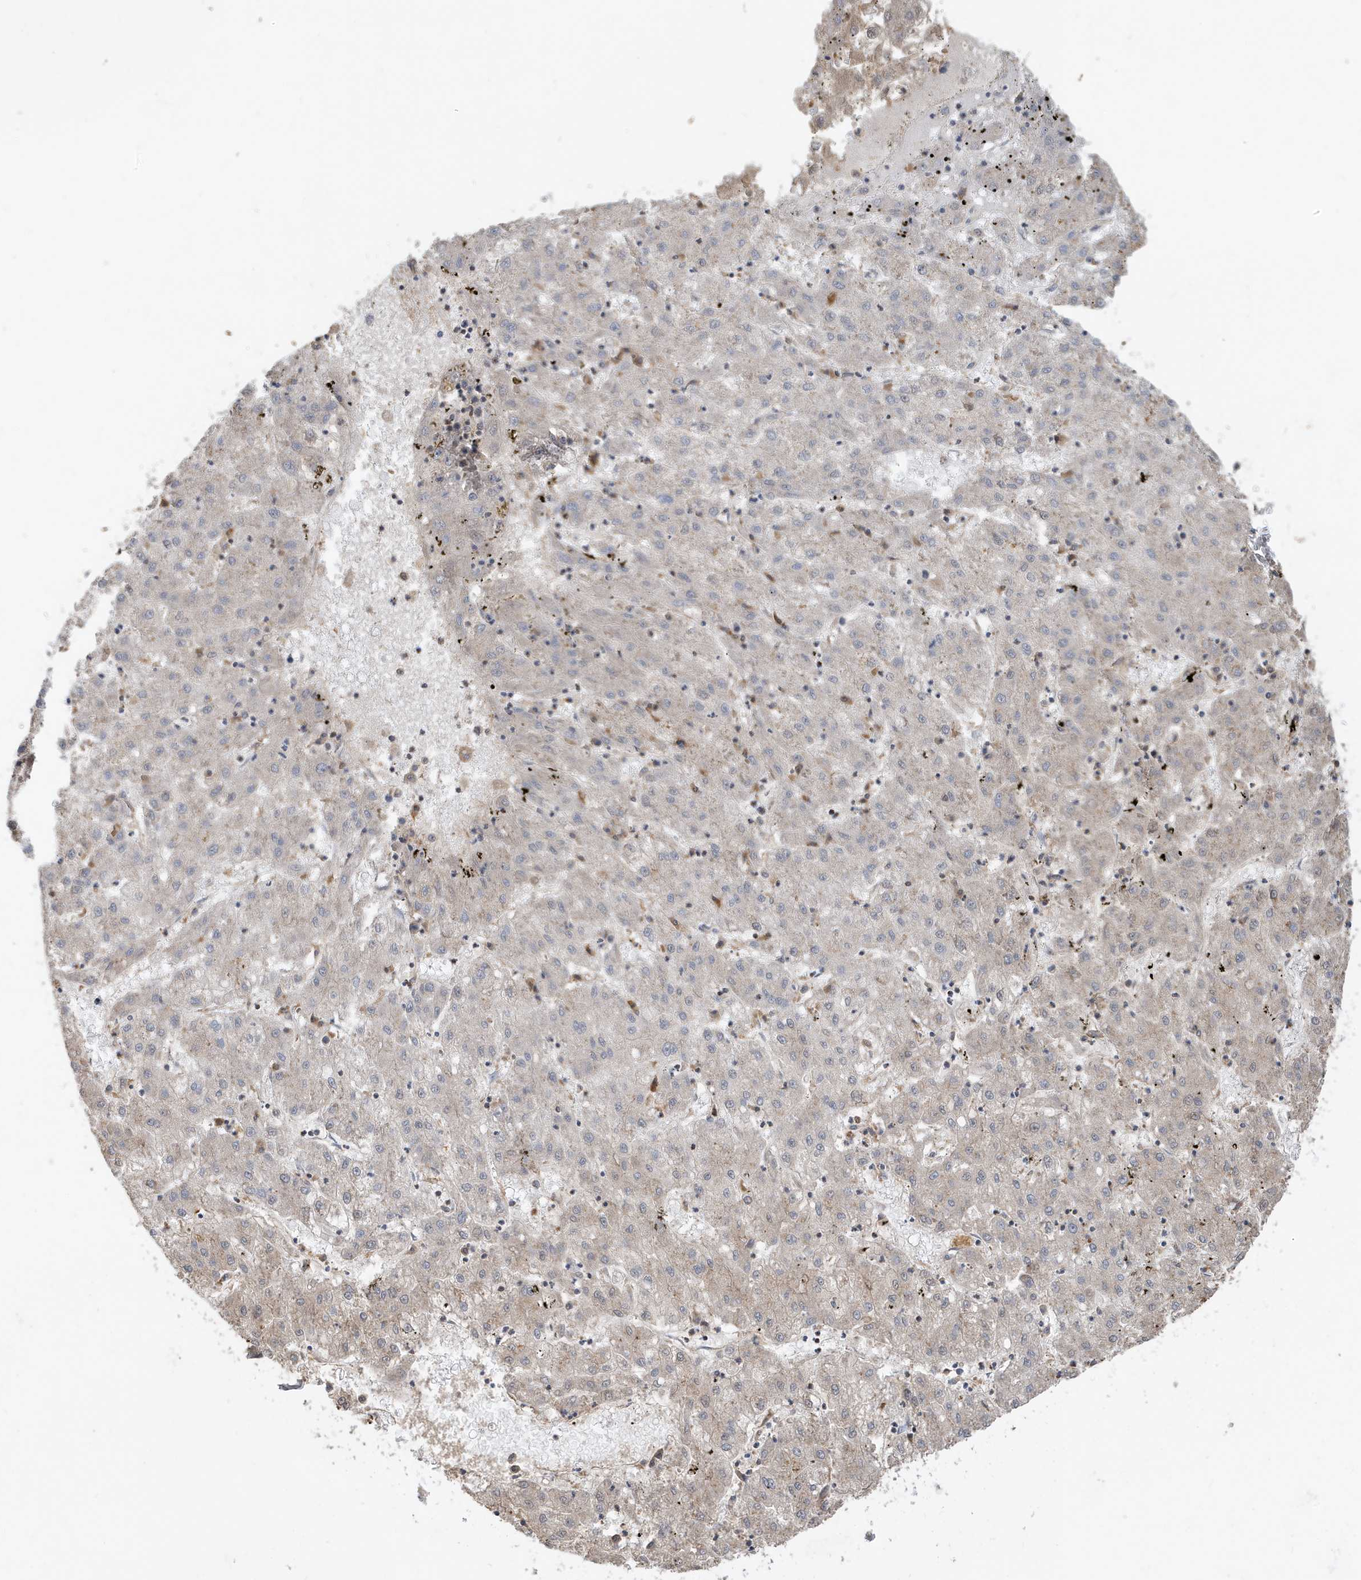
{"staining": {"intensity": "negative", "quantity": "none", "location": "none"}, "tissue": "liver cancer", "cell_type": "Tumor cells", "image_type": "cancer", "snomed": [{"axis": "morphology", "description": "Carcinoma, Hepatocellular, NOS"}, {"axis": "topography", "description": "Liver"}], "caption": "Immunohistochemistry (IHC) histopathology image of human liver cancer stained for a protein (brown), which reveals no positivity in tumor cells.", "gene": "PRRT3", "patient": {"sex": "male", "age": 72}}